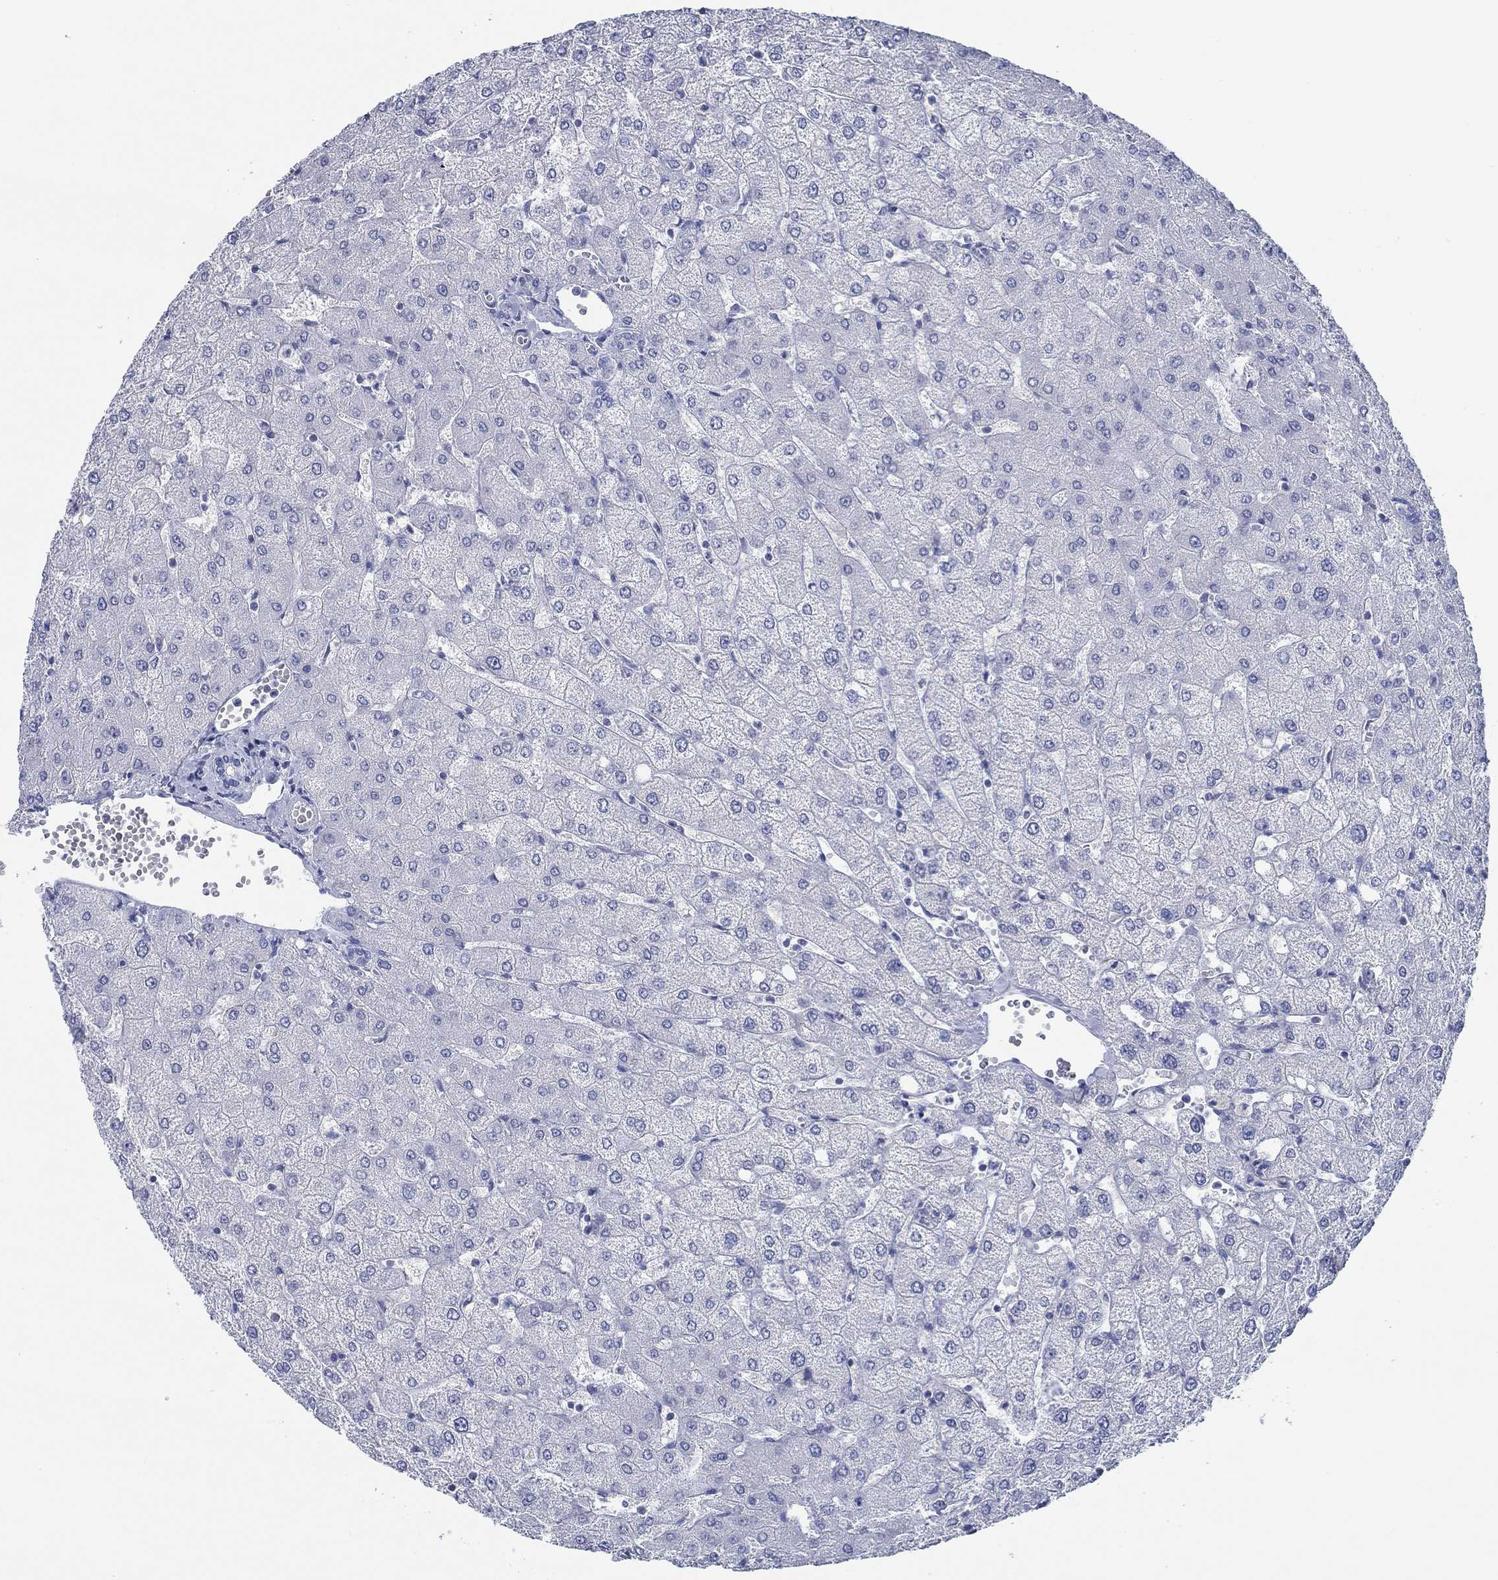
{"staining": {"intensity": "negative", "quantity": "none", "location": "none"}, "tissue": "liver", "cell_type": "Cholangiocytes", "image_type": "normal", "snomed": [{"axis": "morphology", "description": "Normal tissue, NOS"}, {"axis": "topography", "description": "Liver"}], "caption": "IHC histopathology image of normal human liver stained for a protein (brown), which demonstrates no staining in cholangiocytes.", "gene": "TOMM20L", "patient": {"sex": "female", "age": 54}}